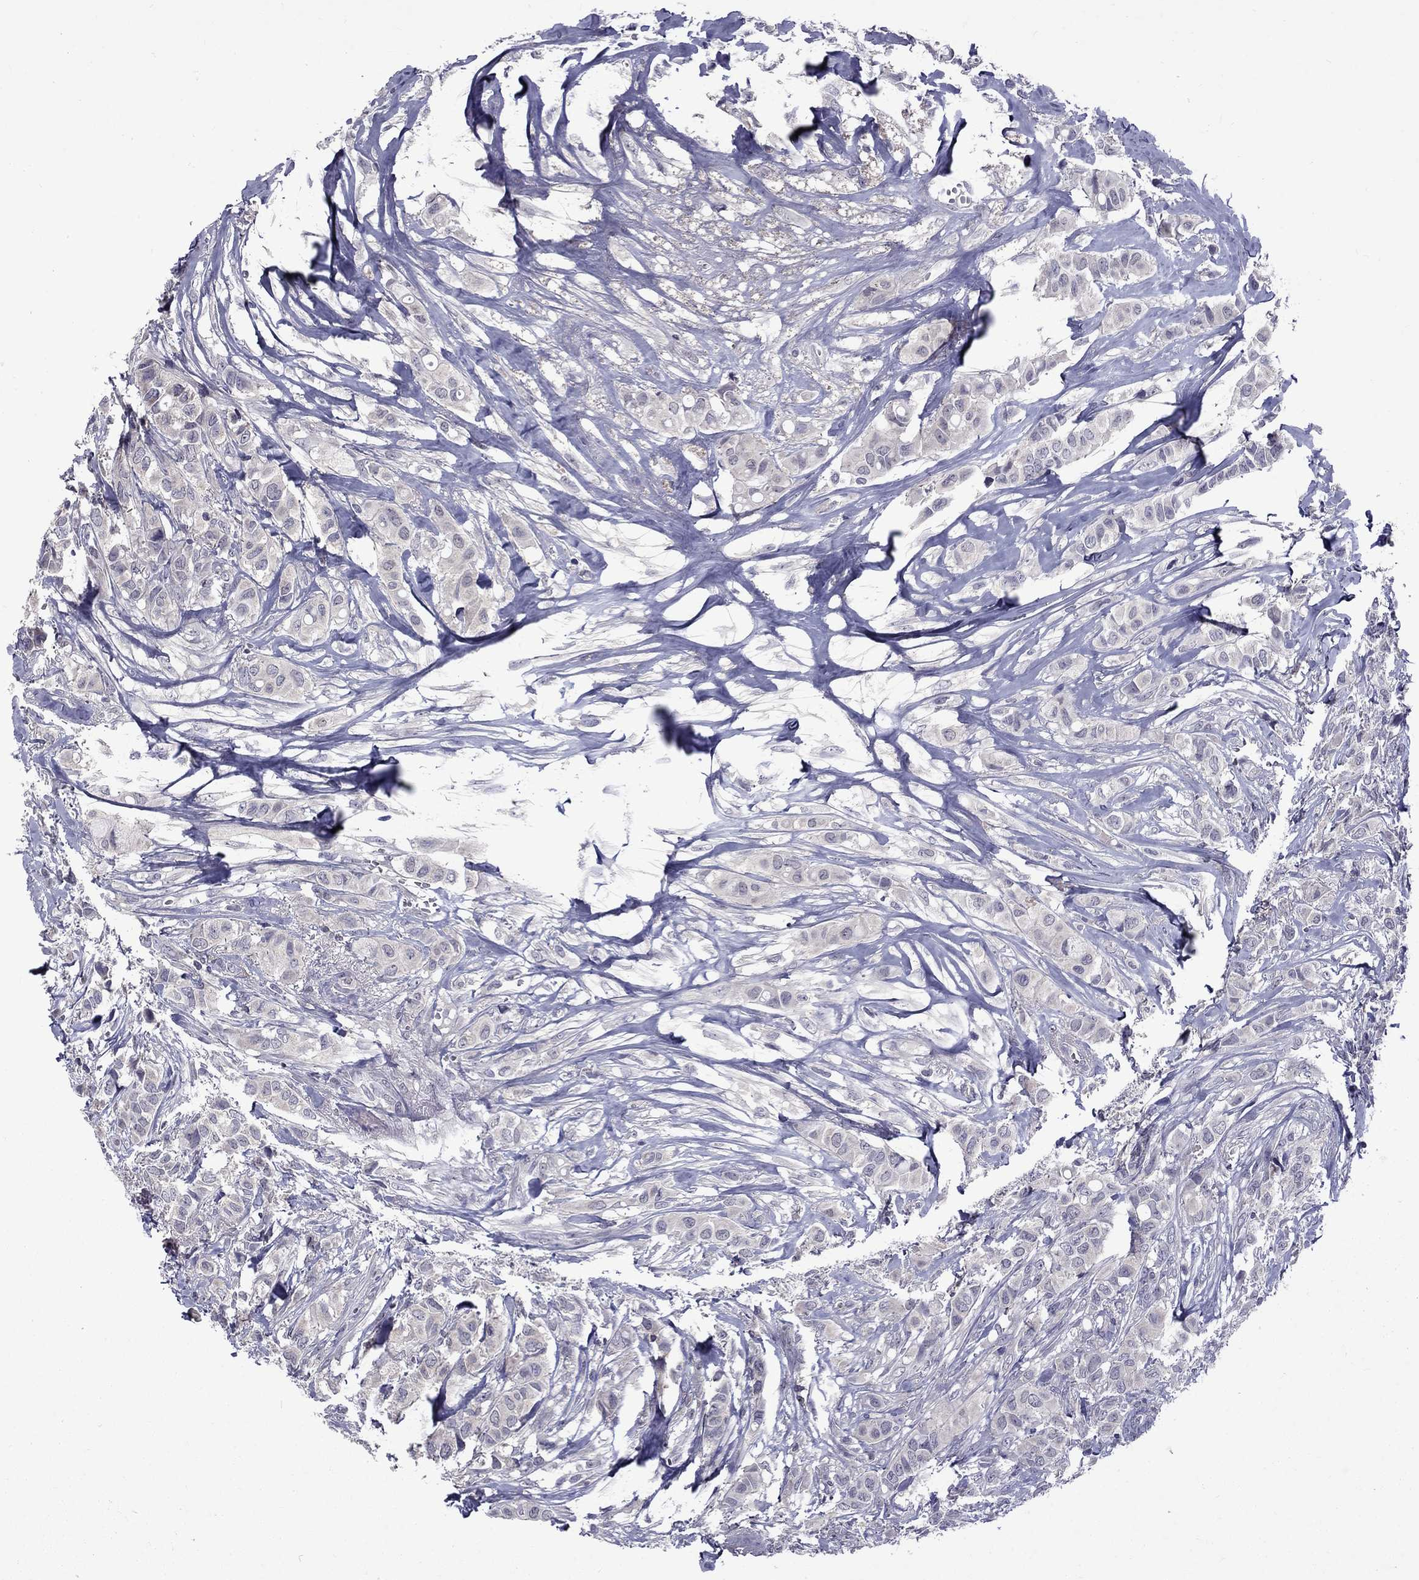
{"staining": {"intensity": "negative", "quantity": "none", "location": "none"}, "tissue": "breast cancer", "cell_type": "Tumor cells", "image_type": "cancer", "snomed": [{"axis": "morphology", "description": "Duct carcinoma"}, {"axis": "topography", "description": "Breast"}], "caption": "Invasive ductal carcinoma (breast) was stained to show a protein in brown. There is no significant staining in tumor cells.", "gene": "SNTA1", "patient": {"sex": "female", "age": 85}}